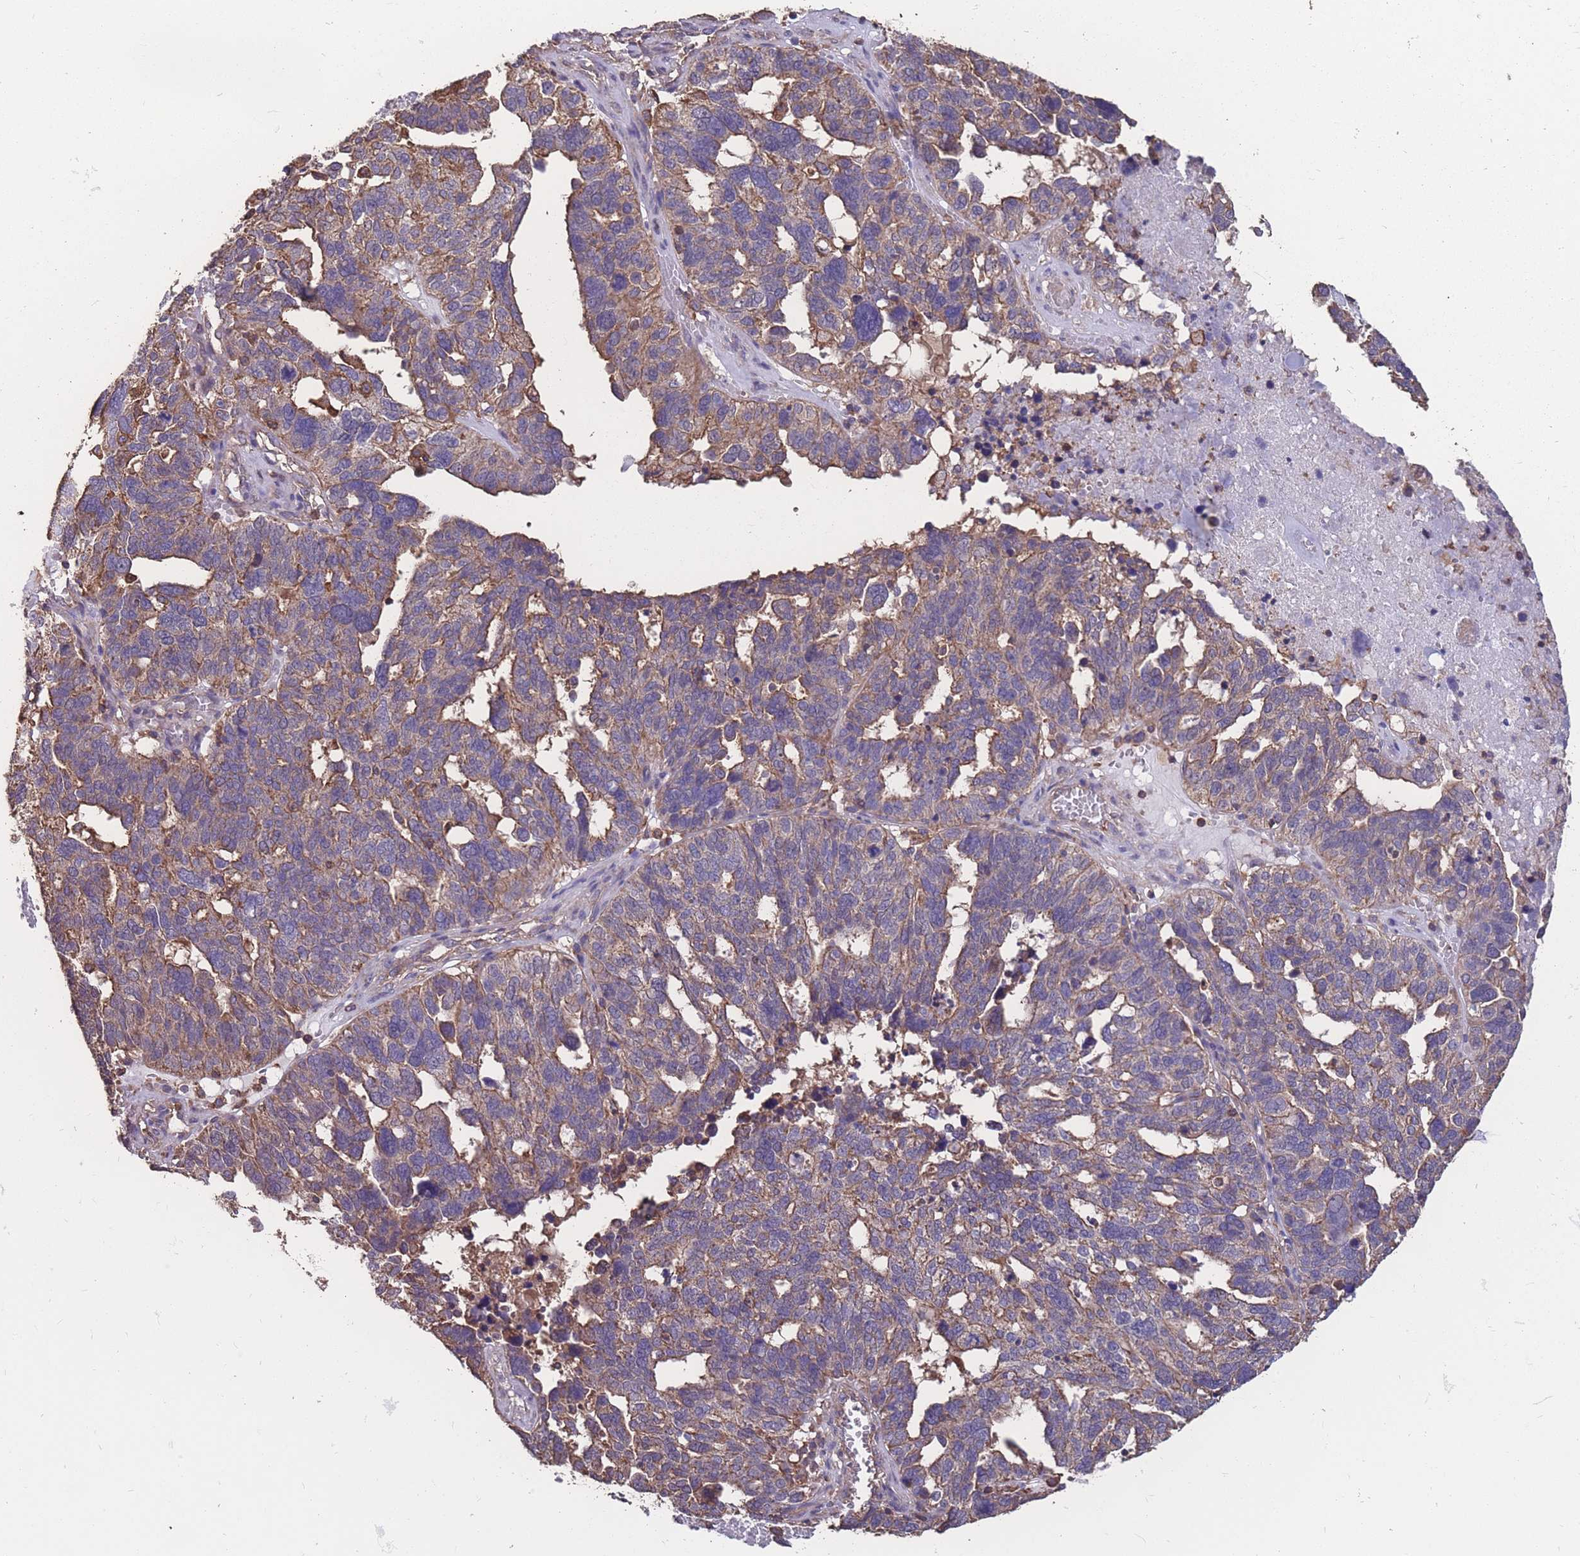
{"staining": {"intensity": "weak", "quantity": ">75%", "location": "cytoplasmic/membranous"}, "tissue": "ovarian cancer", "cell_type": "Tumor cells", "image_type": "cancer", "snomed": [{"axis": "morphology", "description": "Cystadenocarcinoma, serous, NOS"}, {"axis": "topography", "description": "Ovary"}], "caption": "Brown immunohistochemical staining in ovarian cancer shows weak cytoplasmic/membranous expression in about >75% of tumor cells.", "gene": "NUDT21", "patient": {"sex": "female", "age": 59}}